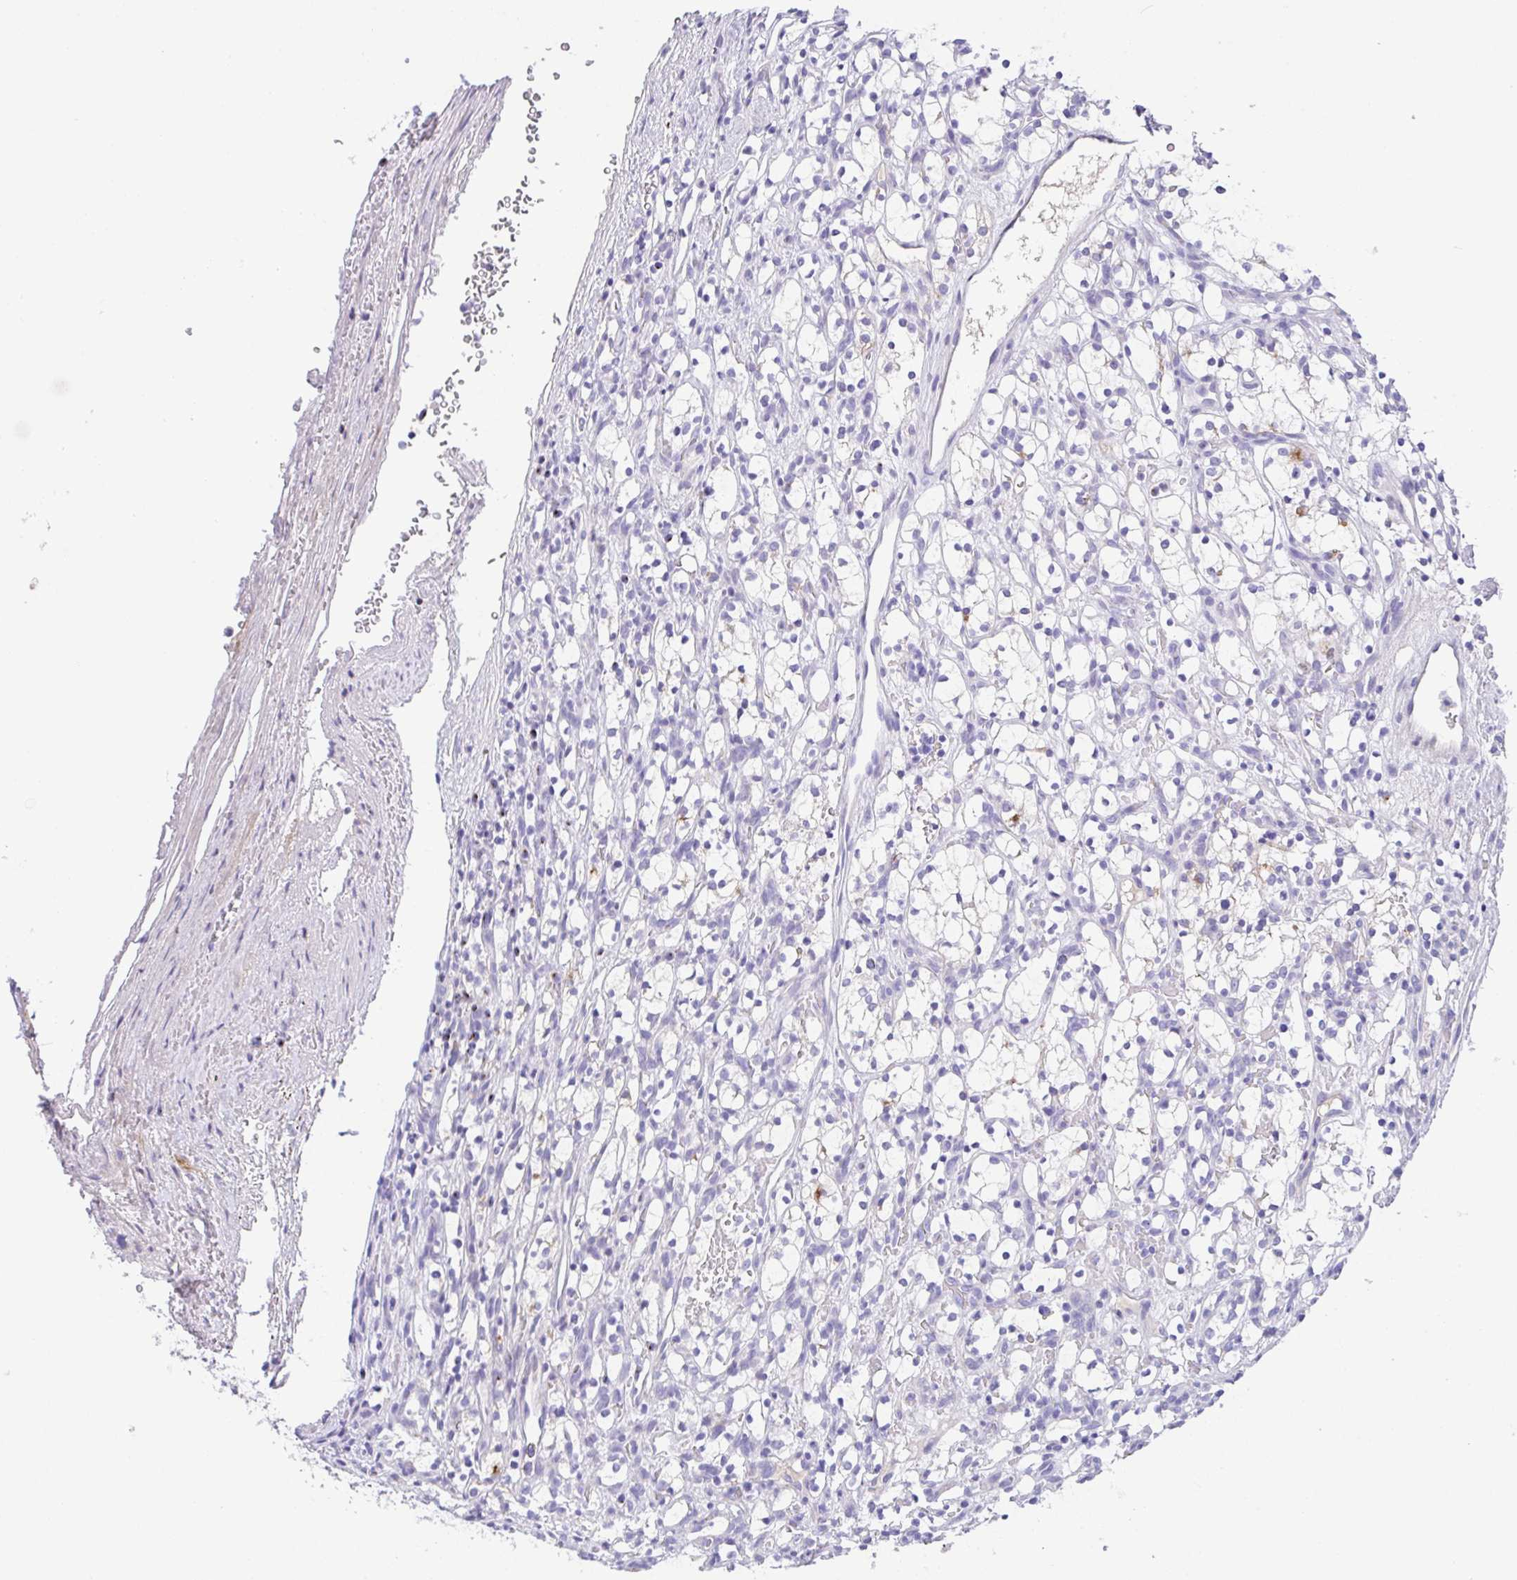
{"staining": {"intensity": "negative", "quantity": "none", "location": "none"}, "tissue": "renal cancer", "cell_type": "Tumor cells", "image_type": "cancer", "snomed": [{"axis": "morphology", "description": "Adenocarcinoma, NOS"}, {"axis": "topography", "description": "Kidney"}], "caption": "High magnification brightfield microscopy of renal adenocarcinoma stained with DAB (brown) and counterstained with hematoxylin (blue): tumor cells show no significant expression.", "gene": "FBXL20", "patient": {"sex": "female", "age": 69}}